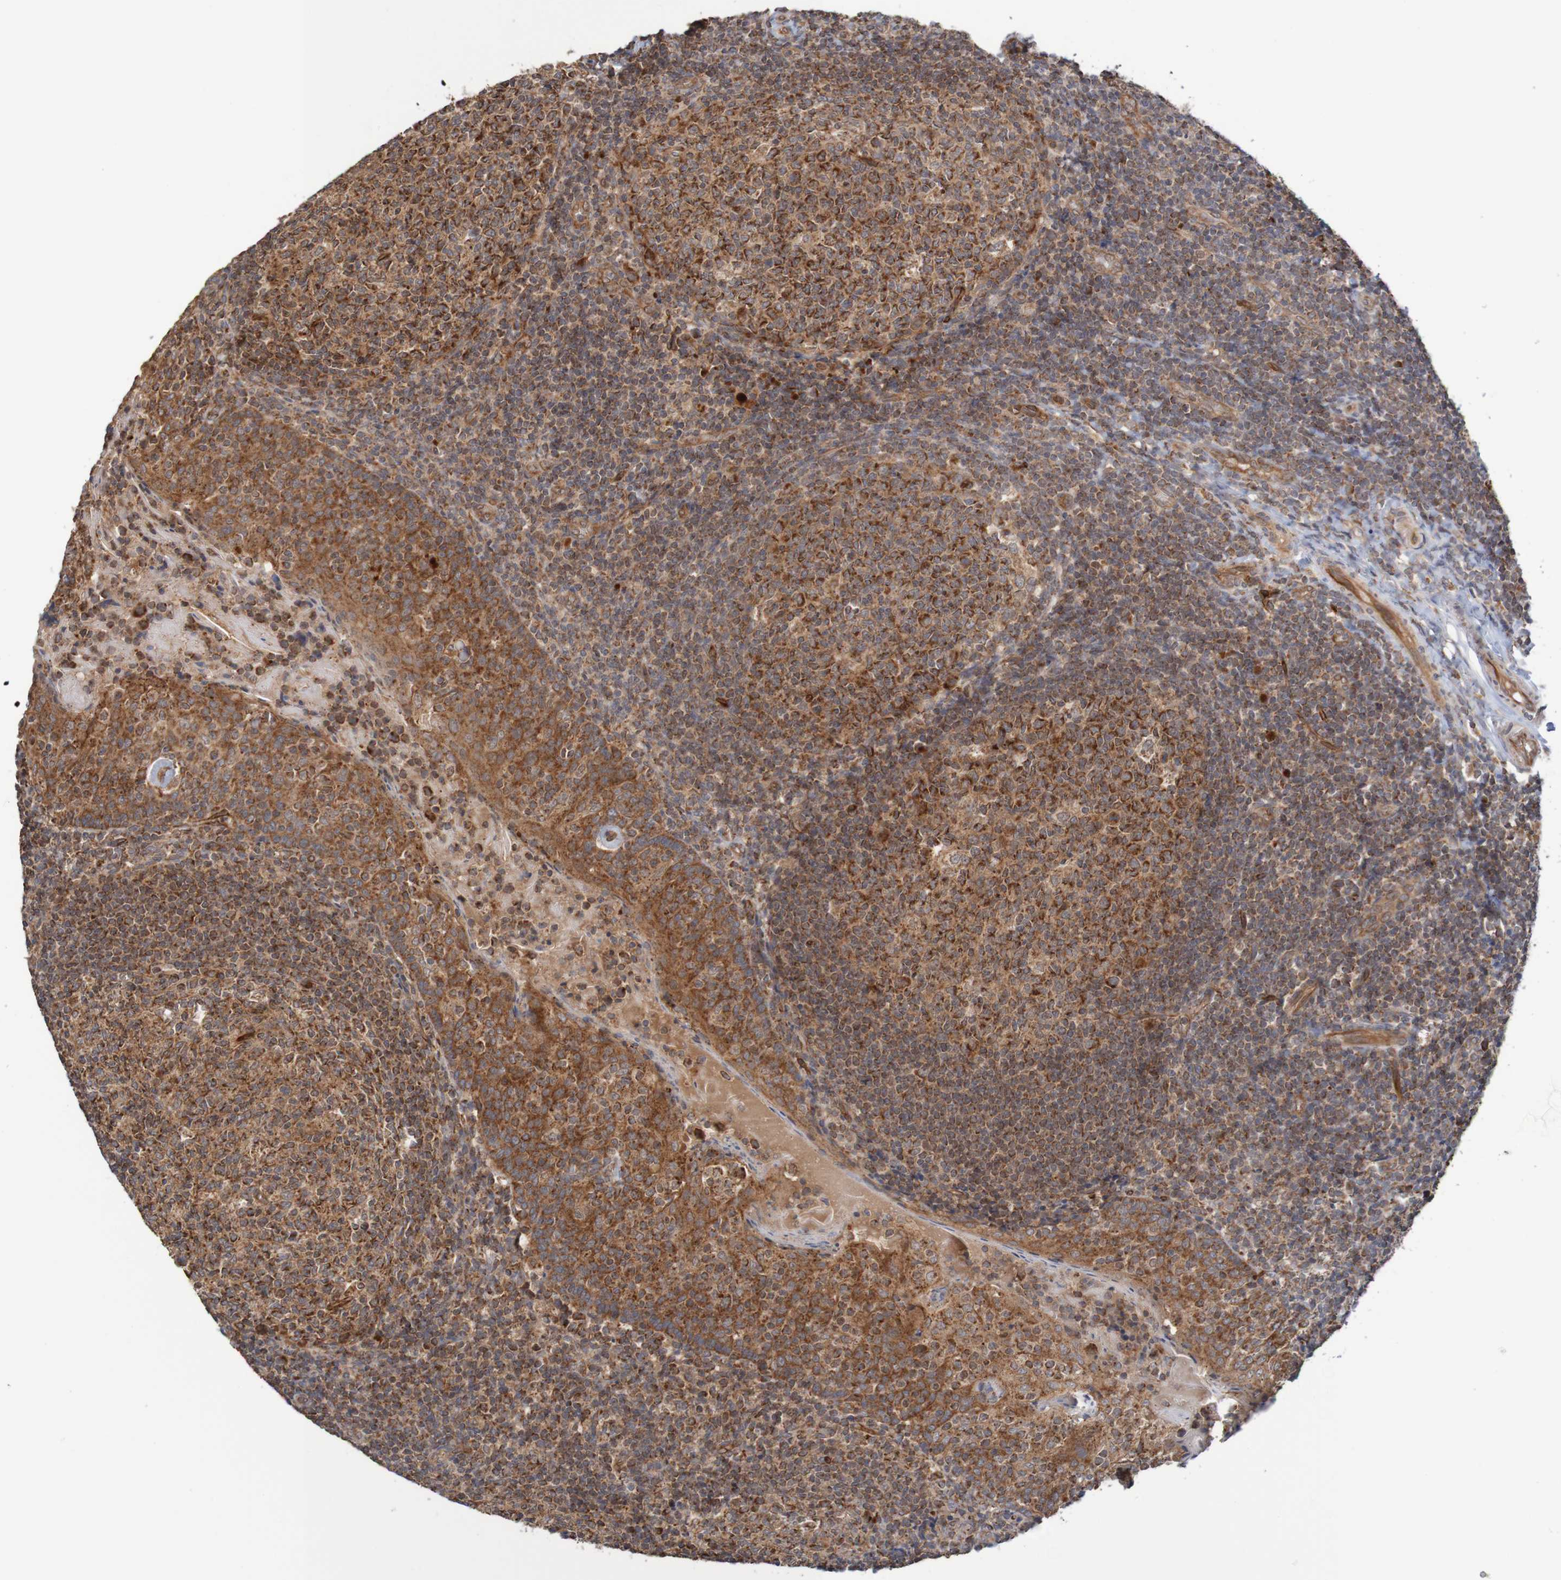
{"staining": {"intensity": "strong", "quantity": ">75%", "location": "cytoplasmic/membranous"}, "tissue": "tonsil", "cell_type": "Germinal center cells", "image_type": "normal", "snomed": [{"axis": "morphology", "description": "Normal tissue, NOS"}, {"axis": "topography", "description": "Tonsil"}], "caption": "Protein staining demonstrates strong cytoplasmic/membranous expression in about >75% of germinal center cells in benign tonsil. (DAB (3,3'-diaminobenzidine) = brown stain, brightfield microscopy at high magnification).", "gene": "MRPL52", "patient": {"sex": "female", "age": 19}}